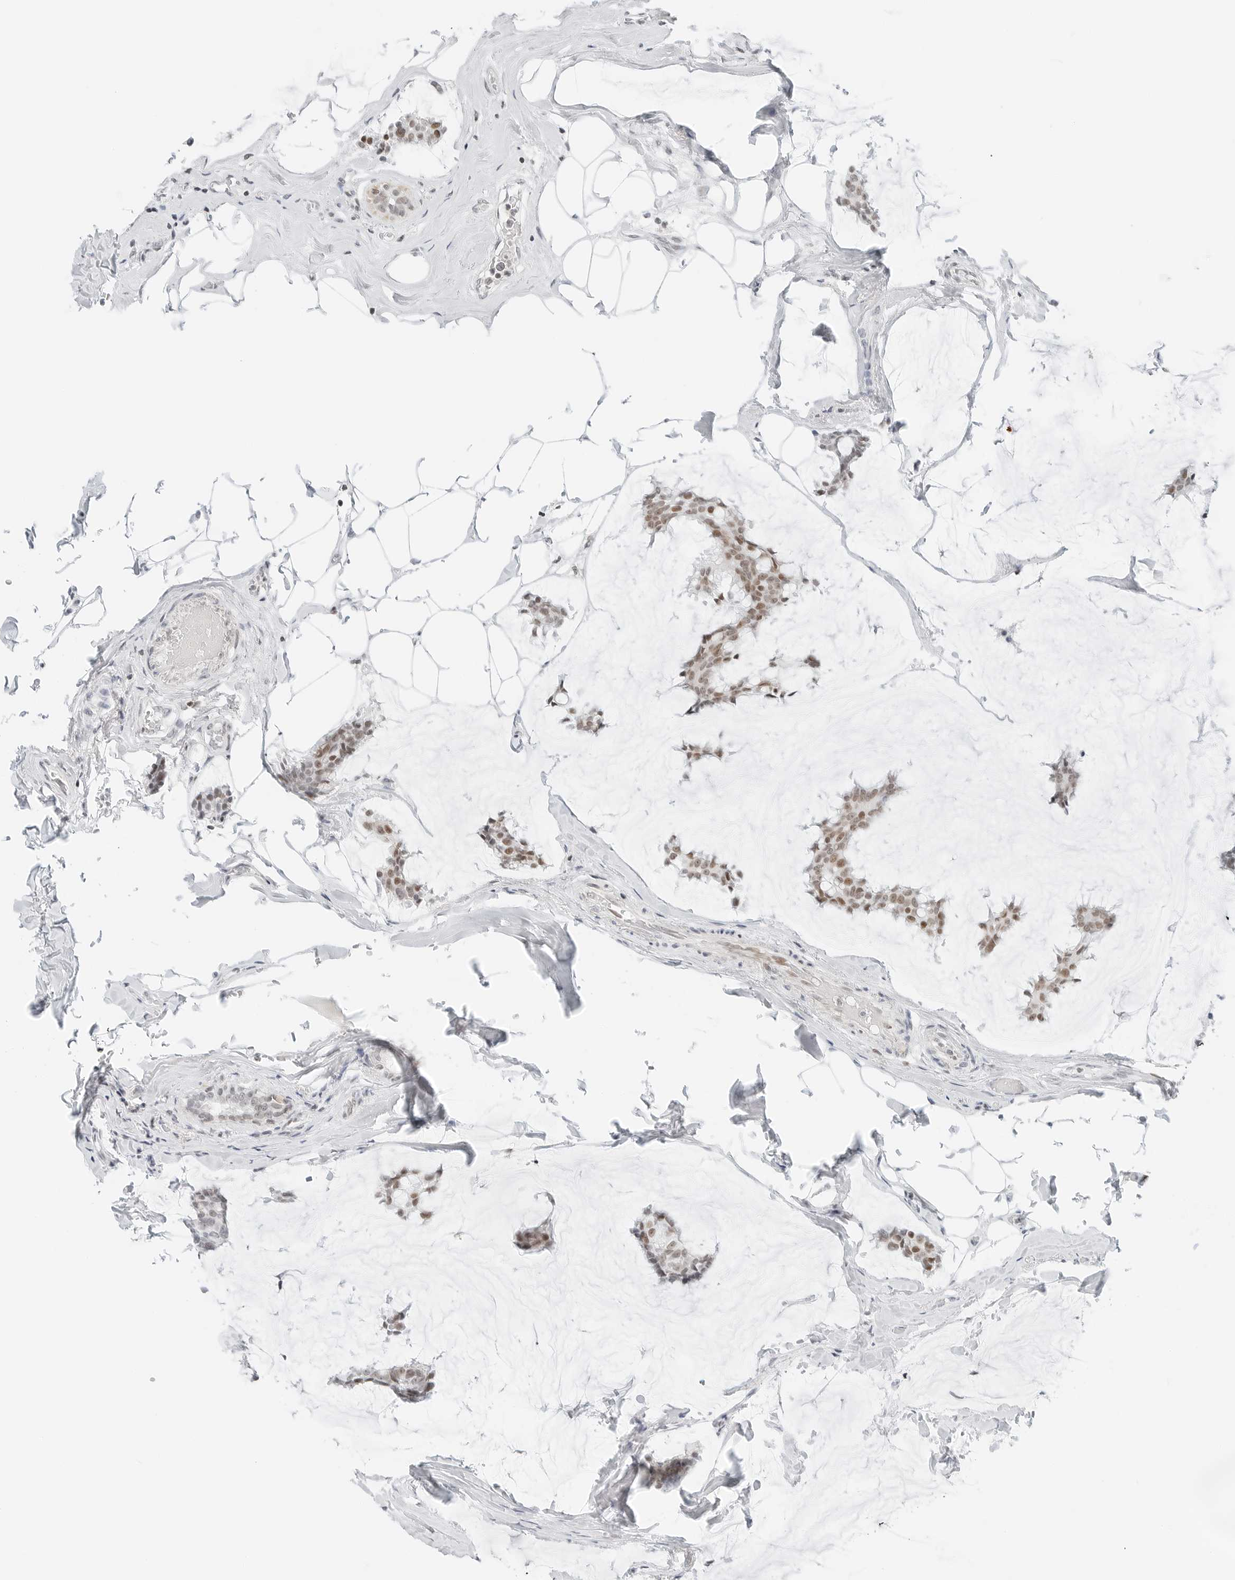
{"staining": {"intensity": "moderate", "quantity": ">75%", "location": "nuclear"}, "tissue": "breast cancer", "cell_type": "Tumor cells", "image_type": "cancer", "snomed": [{"axis": "morphology", "description": "Duct carcinoma"}, {"axis": "topography", "description": "Breast"}], "caption": "A brown stain highlights moderate nuclear staining of a protein in human breast intraductal carcinoma tumor cells.", "gene": "CRTC2", "patient": {"sex": "female", "age": 93}}